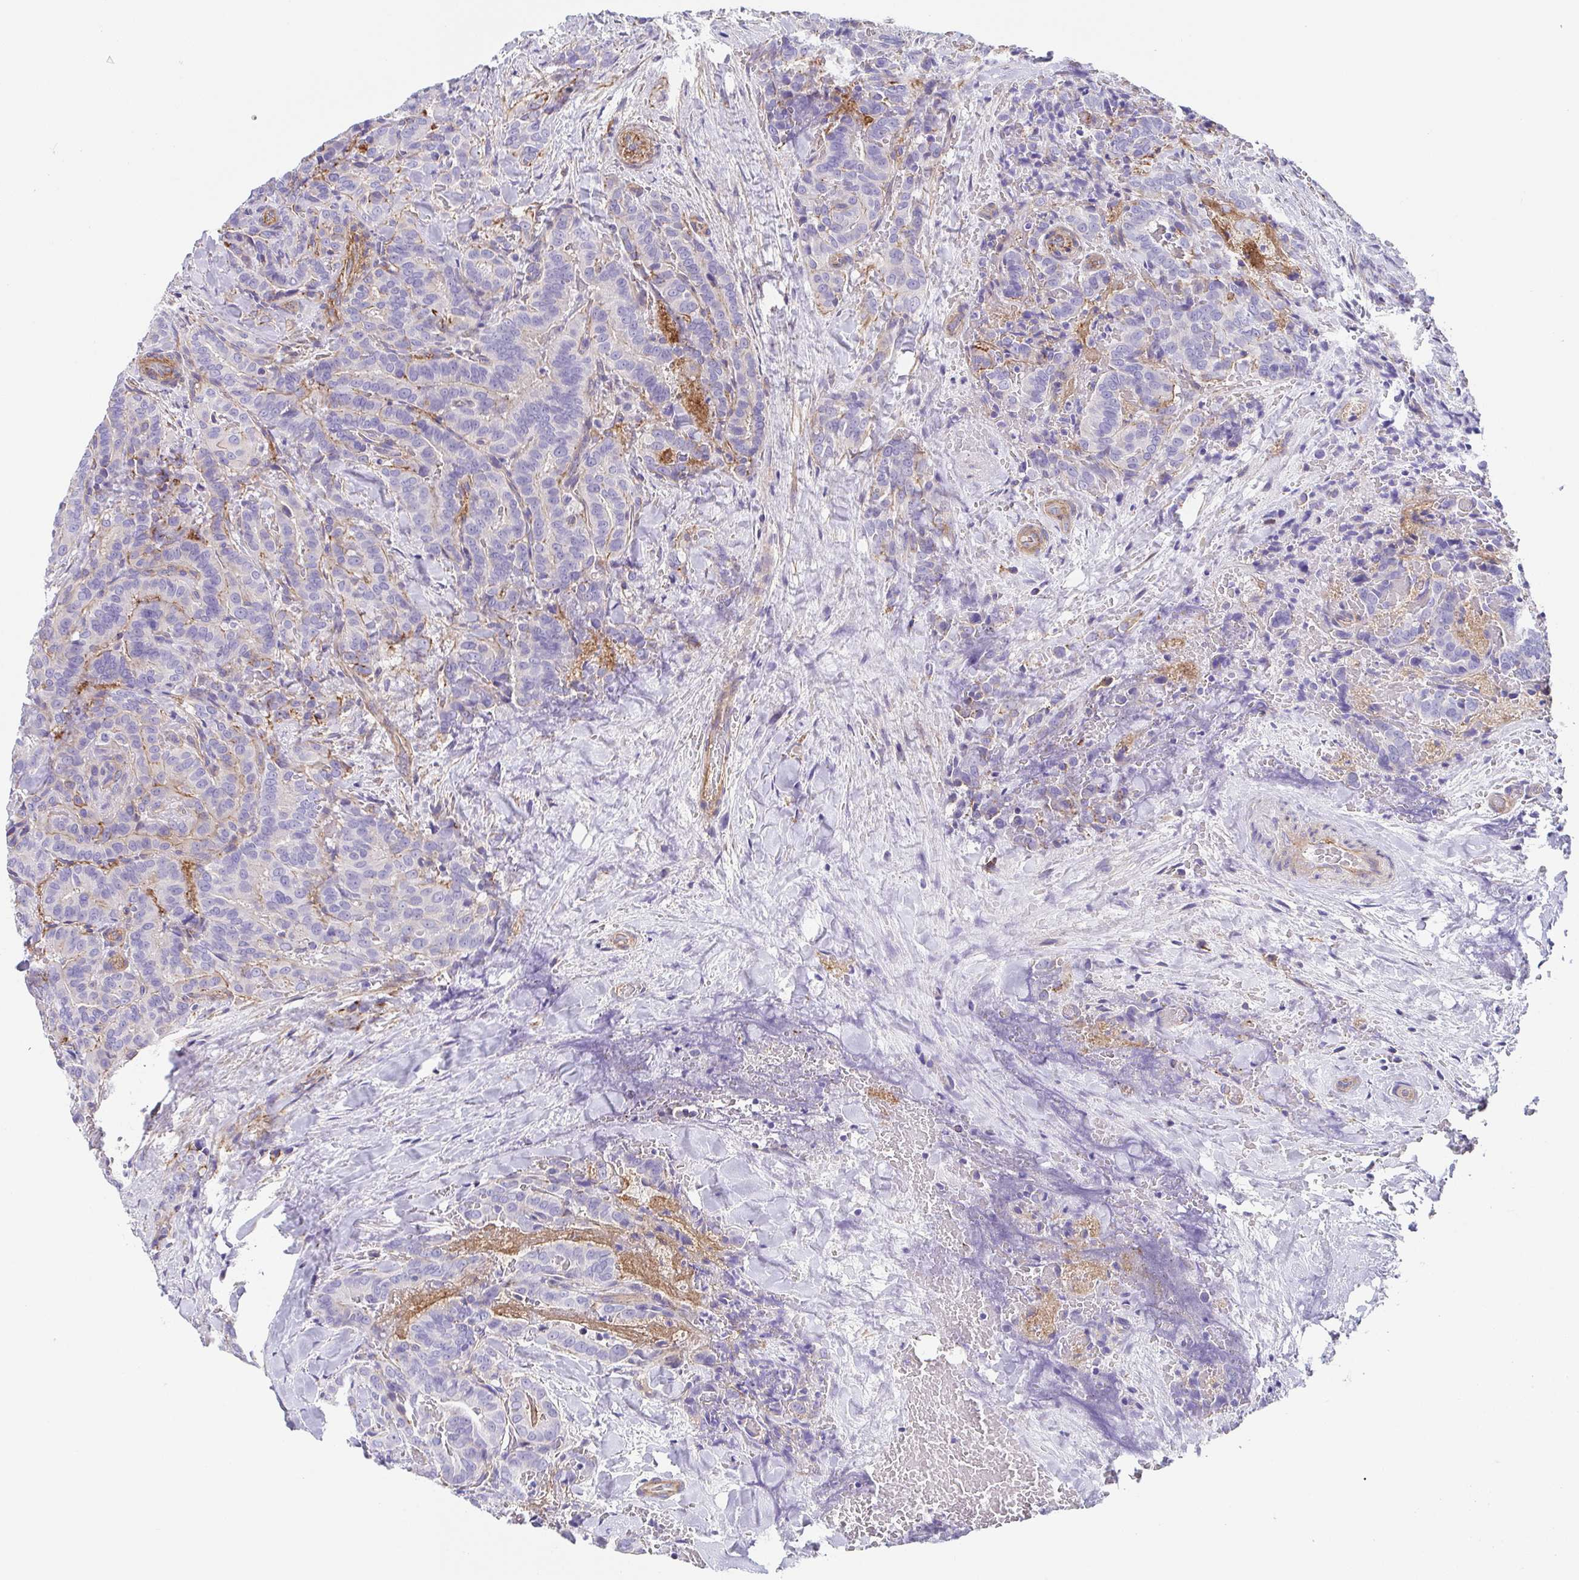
{"staining": {"intensity": "negative", "quantity": "none", "location": "none"}, "tissue": "thyroid cancer", "cell_type": "Tumor cells", "image_type": "cancer", "snomed": [{"axis": "morphology", "description": "Papillary adenocarcinoma, NOS"}, {"axis": "topography", "description": "Thyroid gland"}], "caption": "Thyroid cancer was stained to show a protein in brown. There is no significant positivity in tumor cells. Nuclei are stained in blue.", "gene": "TRAM2", "patient": {"sex": "male", "age": 61}}